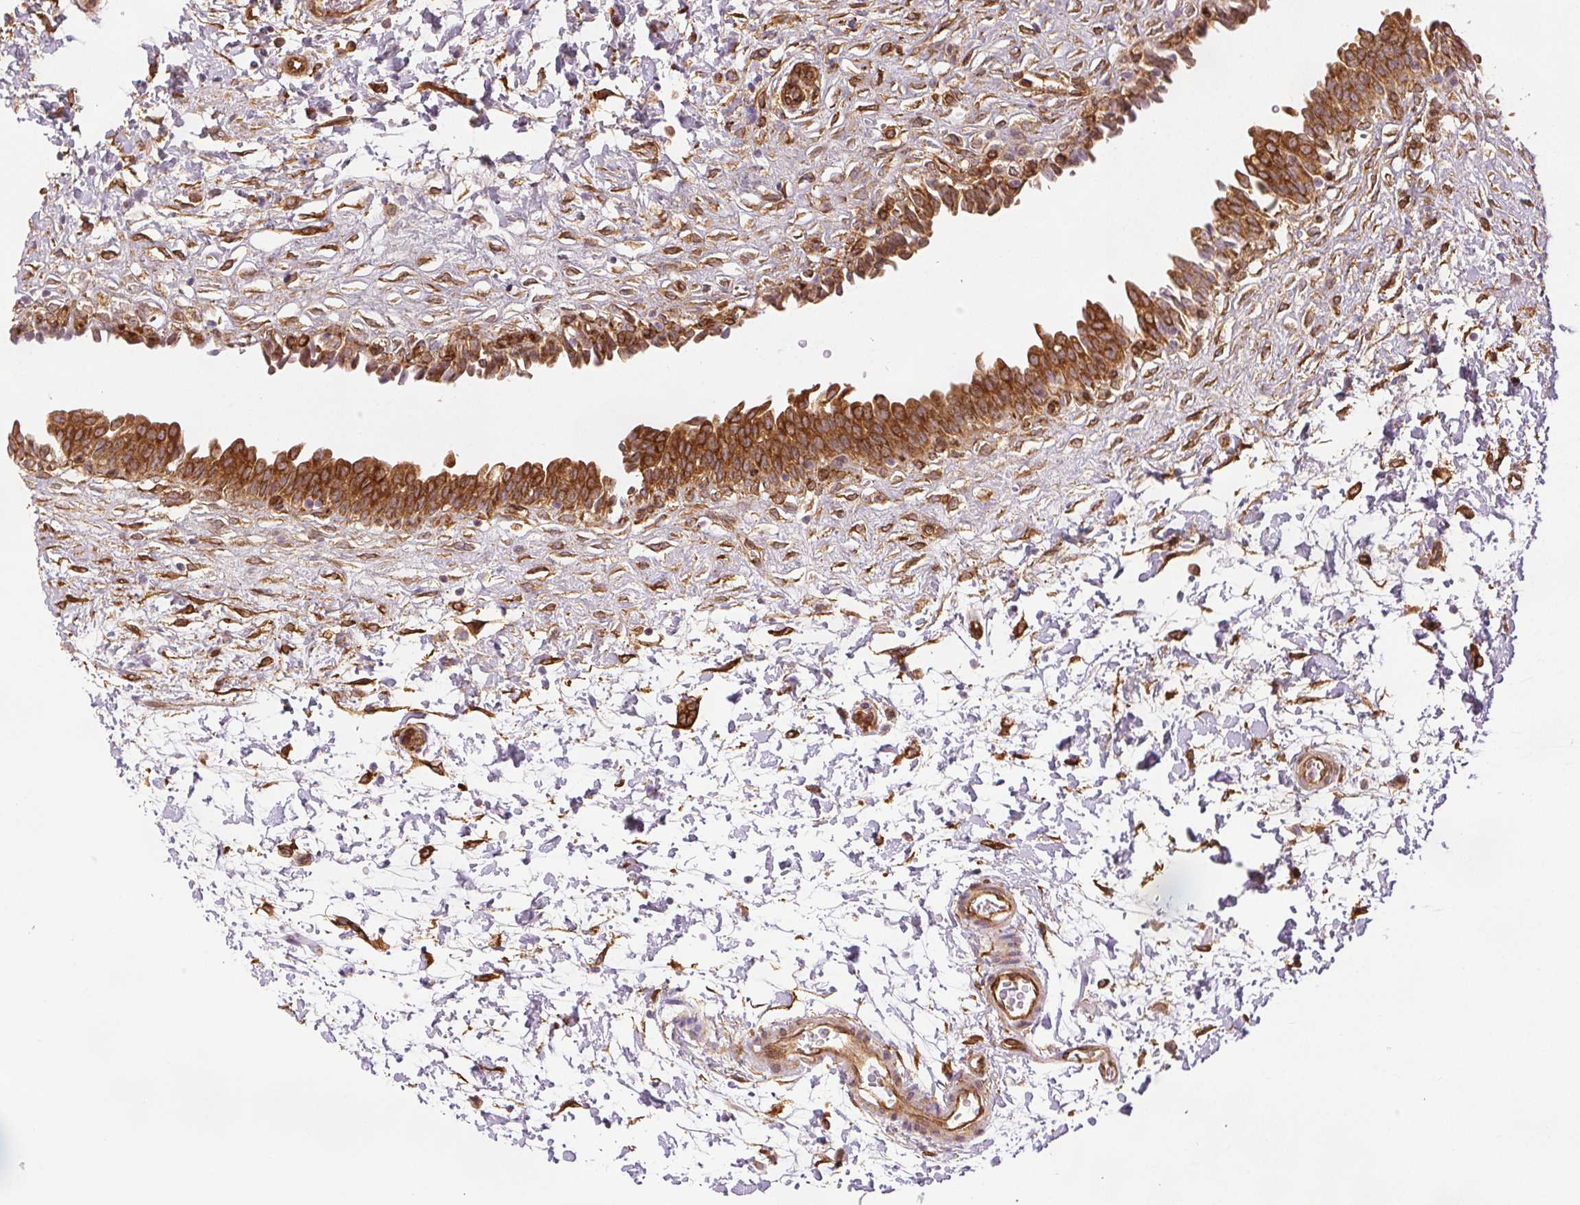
{"staining": {"intensity": "moderate", "quantity": ">75%", "location": "cytoplasmic/membranous"}, "tissue": "urinary bladder", "cell_type": "Urothelial cells", "image_type": "normal", "snomed": [{"axis": "morphology", "description": "Normal tissue, NOS"}, {"axis": "topography", "description": "Urinary bladder"}], "caption": "This image displays immunohistochemistry (IHC) staining of unremarkable human urinary bladder, with medium moderate cytoplasmic/membranous staining in about >75% of urothelial cells.", "gene": "DIAPH2", "patient": {"sex": "male", "age": 37}}